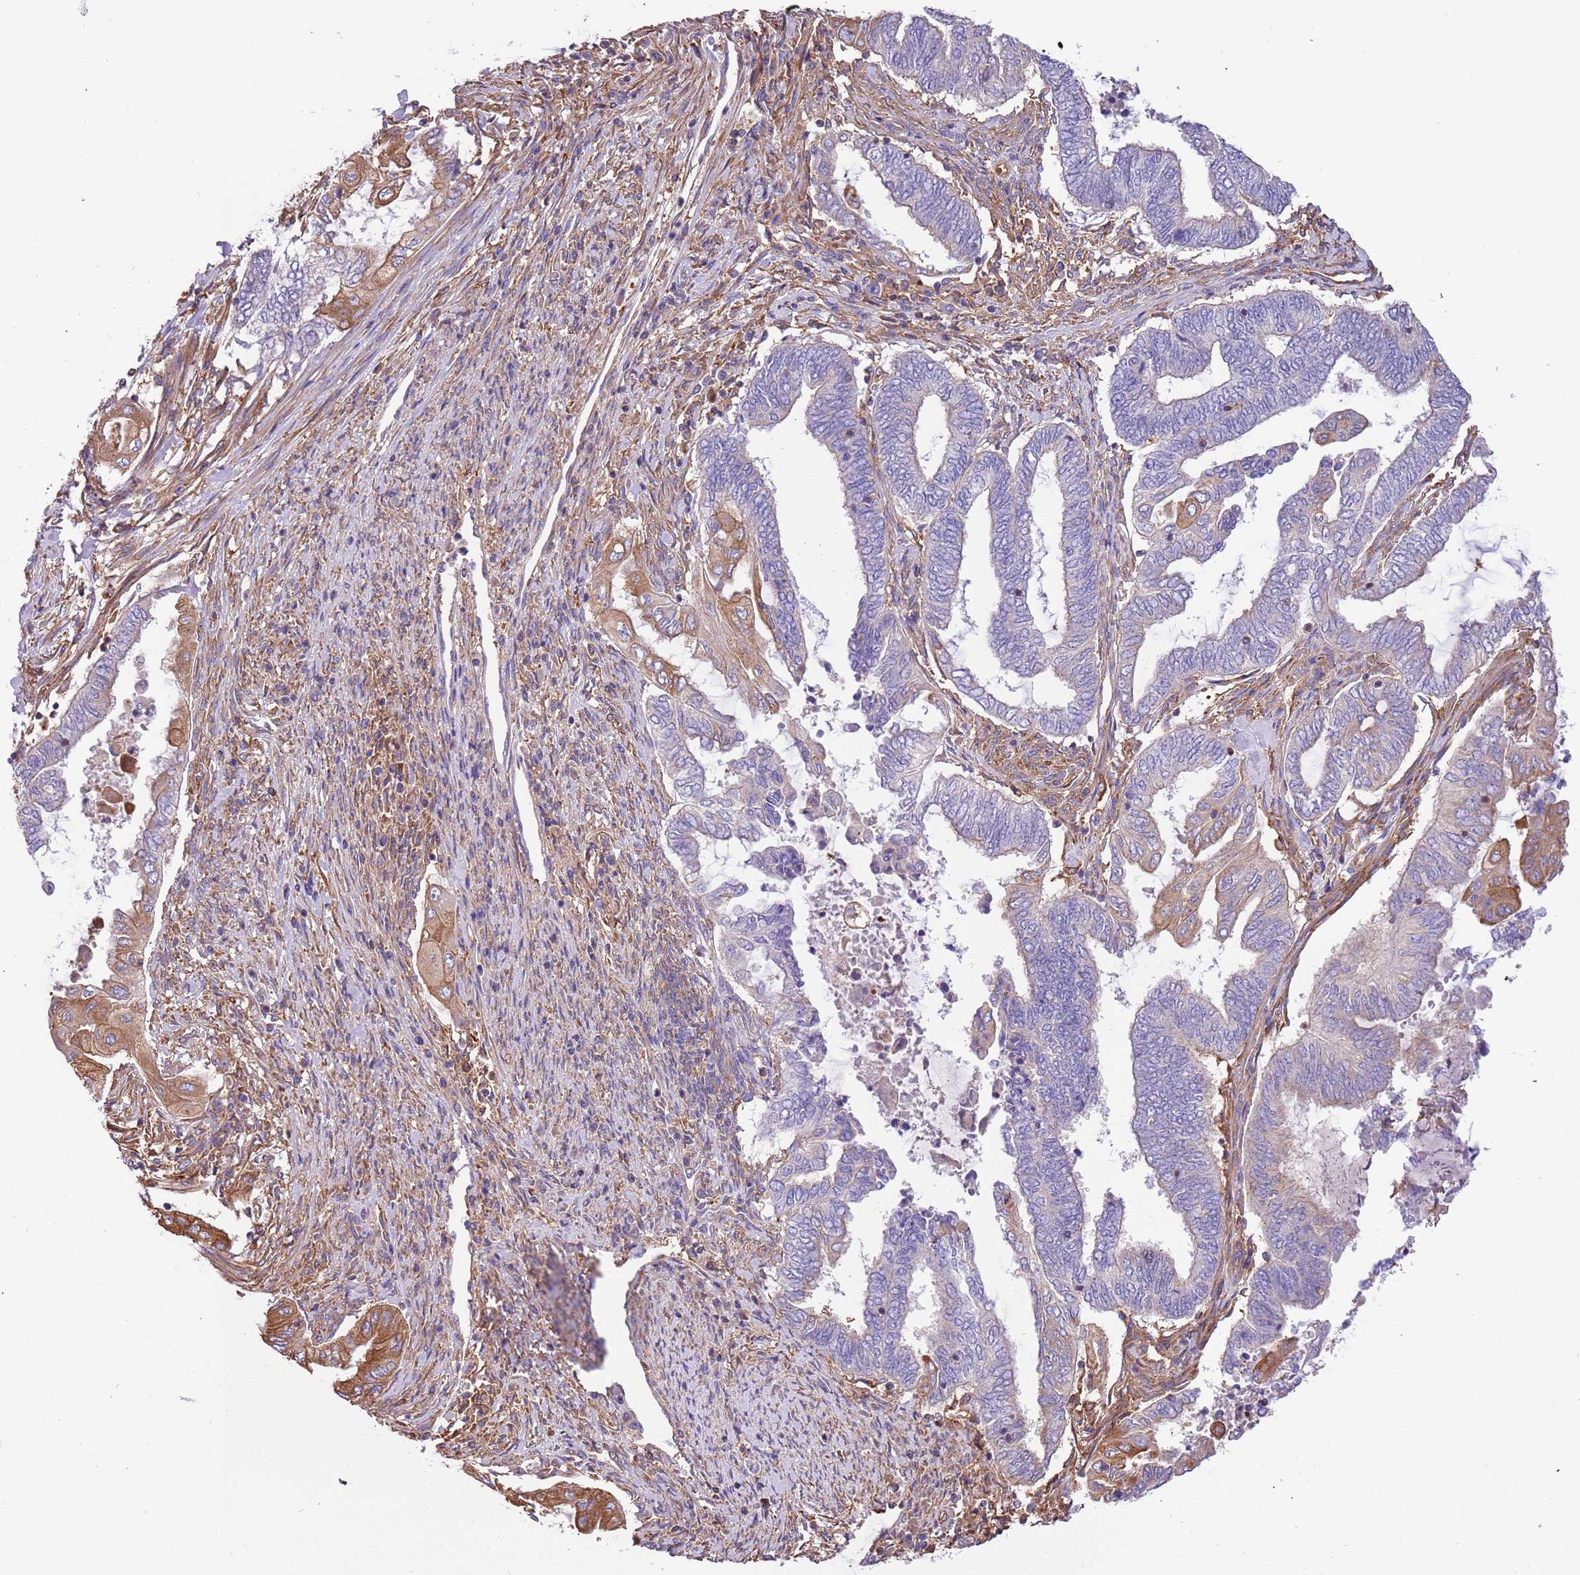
{"staining": {"intensity": "moderate", "quantity": "25%-75%", "location": "cytoplasmic/membranous"}, "tissue": "endometrial cancer", "cell_type": "Tumor cells", "image_type": "cancer", "snomed": [{"axis": "morphology", "description": "Adenocarcinoma, NOS"}, {"axis": "topography", "description": "Uterus"}, {"axis": "topography", "description": "Endometrium"}], "caption": "Endometrial adenocarcinoma tissue shows moderate cytoplasmic/membranous positivity in approximately 25%-75% of tumor cells, visualized by immunohistochemistry. The protein is shown in brown color, while the nuclei are stained blue.", "gene": "NAALADL1", "patient": {"sex": "female", "age": 70}}